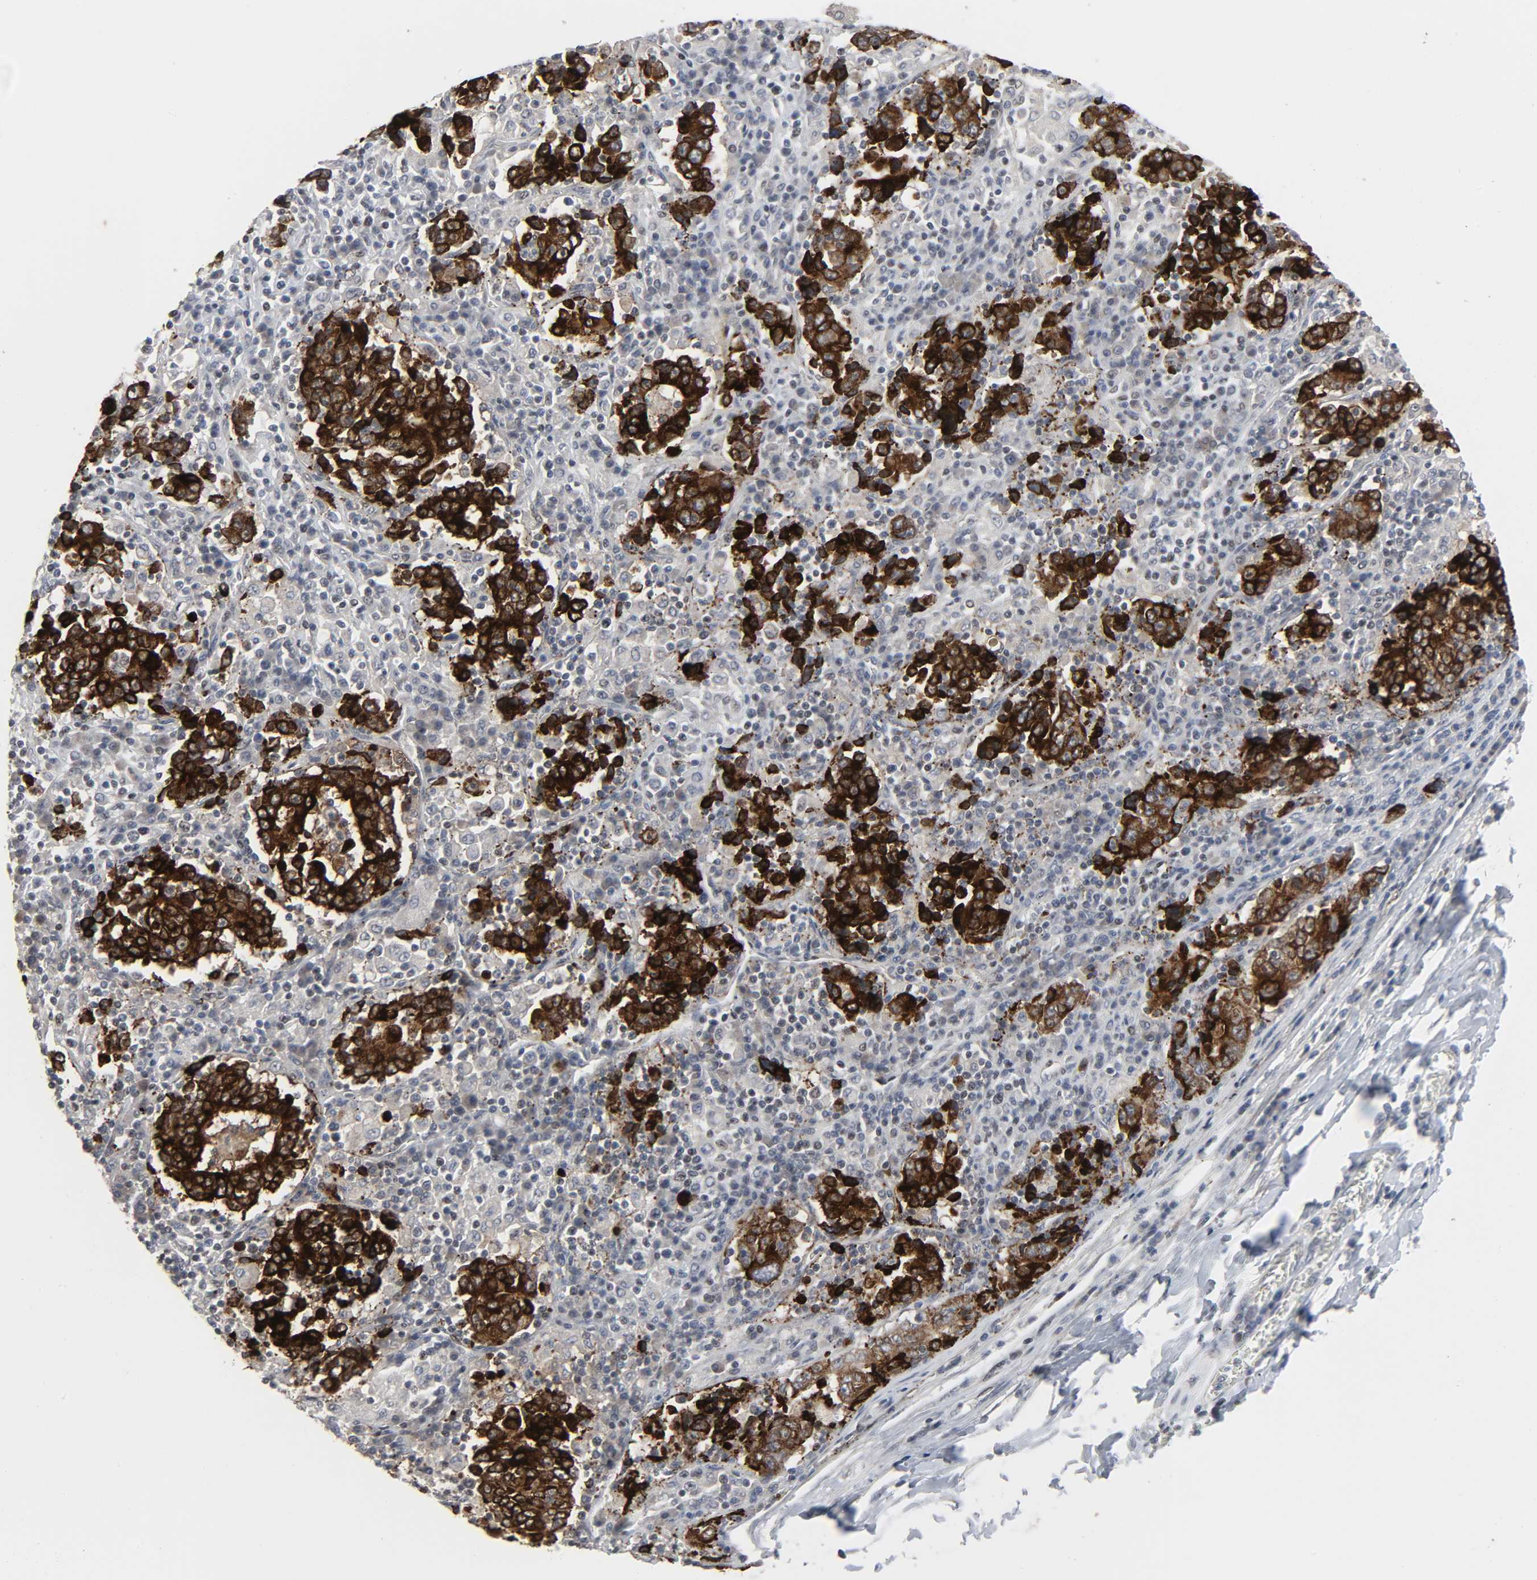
{"staining": {"intensity": "strong", "quantity": ">75%", "location": "cytoplasmic/membranous"}, "tissue": "stomach cancer", "cell_type": "Tumor cells", "image_type": "cancer", "snomed": [{"axis": "morphology", "description": "Normal tissue, NOS"}, {"axis": "morphology", "description": "Adenocarcinoma, NOS"}, {"axis": "topography", "description": "Stomach, upper"}, {"axis": "topography", "description": "Stomach"}], "caption": "Brown immunohistochemical staining in human stomach cancer shows strong cytoplasmic/membranous staining in about >75% of tumor cells. Nuclei are stained in blue.", "gene": "MUC1", "patient": {"sex": "male", "age": 59}}